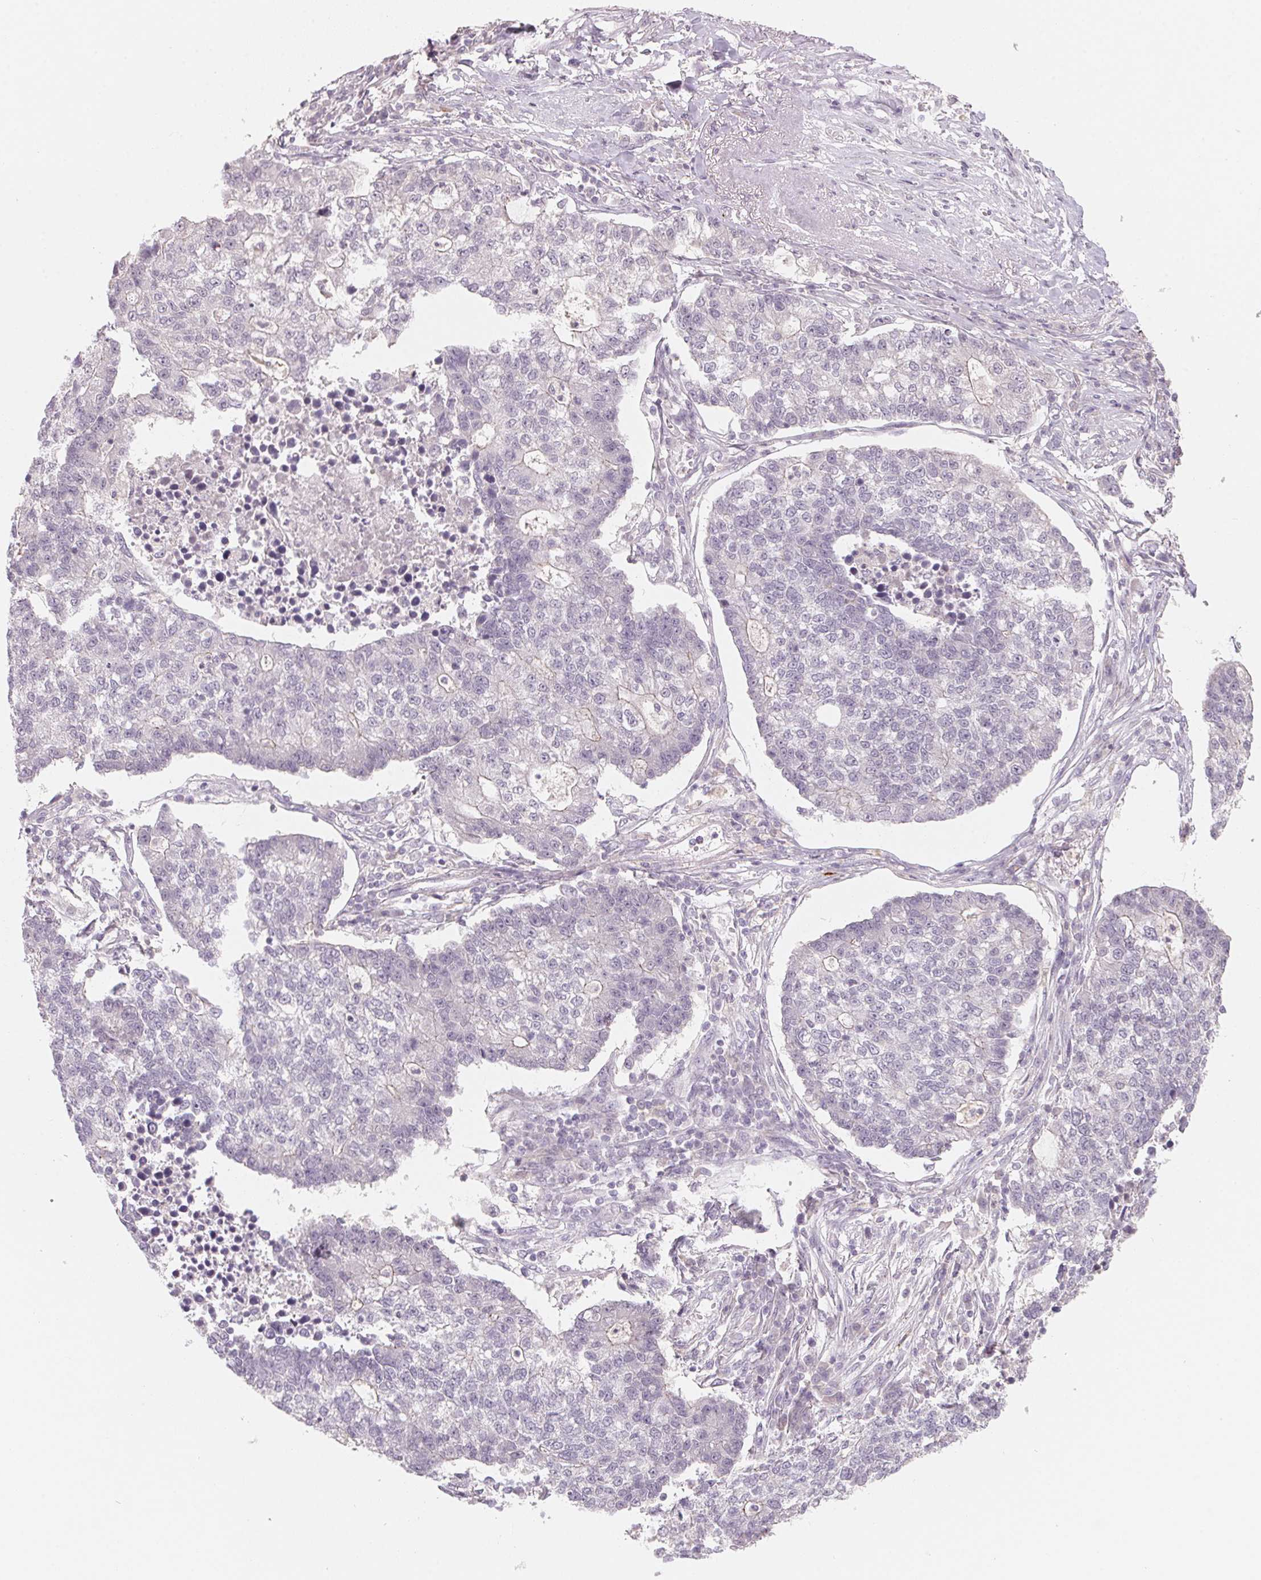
{"staining": {"intensity": "negative", "quantity": "none", "location": "none"}, "tissue": "lung cancer", "cell_type": "Tumor cells", "image_type": "cancer", "snomed": [{"axis": "morphology", "description": "Adenocarcinoma, NOS"}, {"axis": "topography", "description": "Lung"}], "caption": "Lung cancer (adenocarcinoma) was stained to show a protein in brown. There is no significant staining in tumor cells.", "gene": "ANKRD31", "patient": {"sex": "male", "age": 57}}